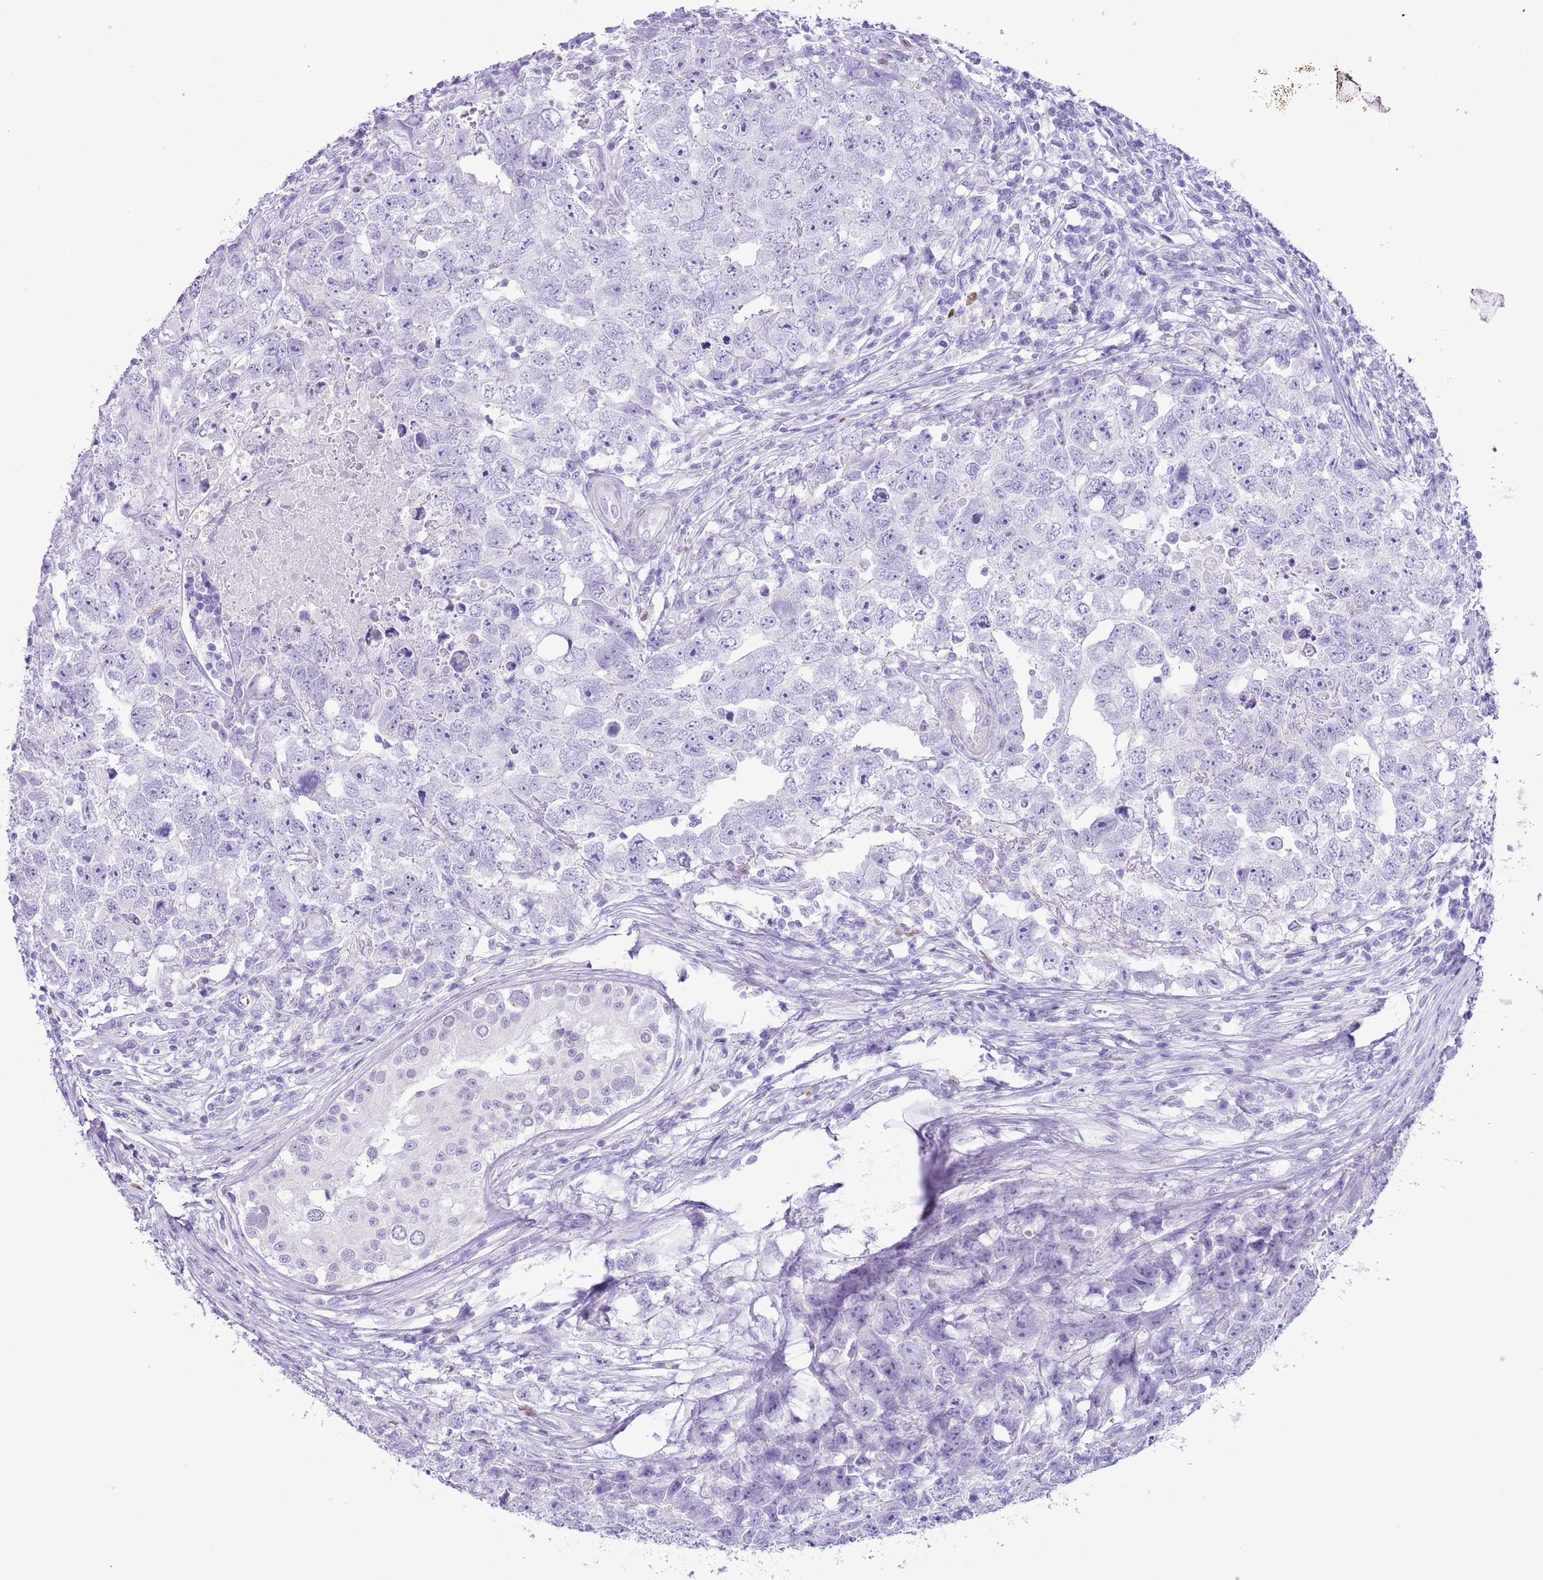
{"staining": {"intensity": "negative", "quantity": "none", "location": "none"}, "tissue": "testis cancer", "cell_type": "Tumor cells", "image_type": "cancer", "snomed": [{"axis": "morphology", "description": "Carcinoma, Embryonal, NOS"}, {"axis": "topography", "description": "Testis"}], "caption": "This is an immunohistochemistry (IHC) photomicrograph of human testis cancer (embryonal carcinoma). There is no expression in tumor cells.", "gene": "SLC7A14", "patient": {"sex": "male", "age": 22}}